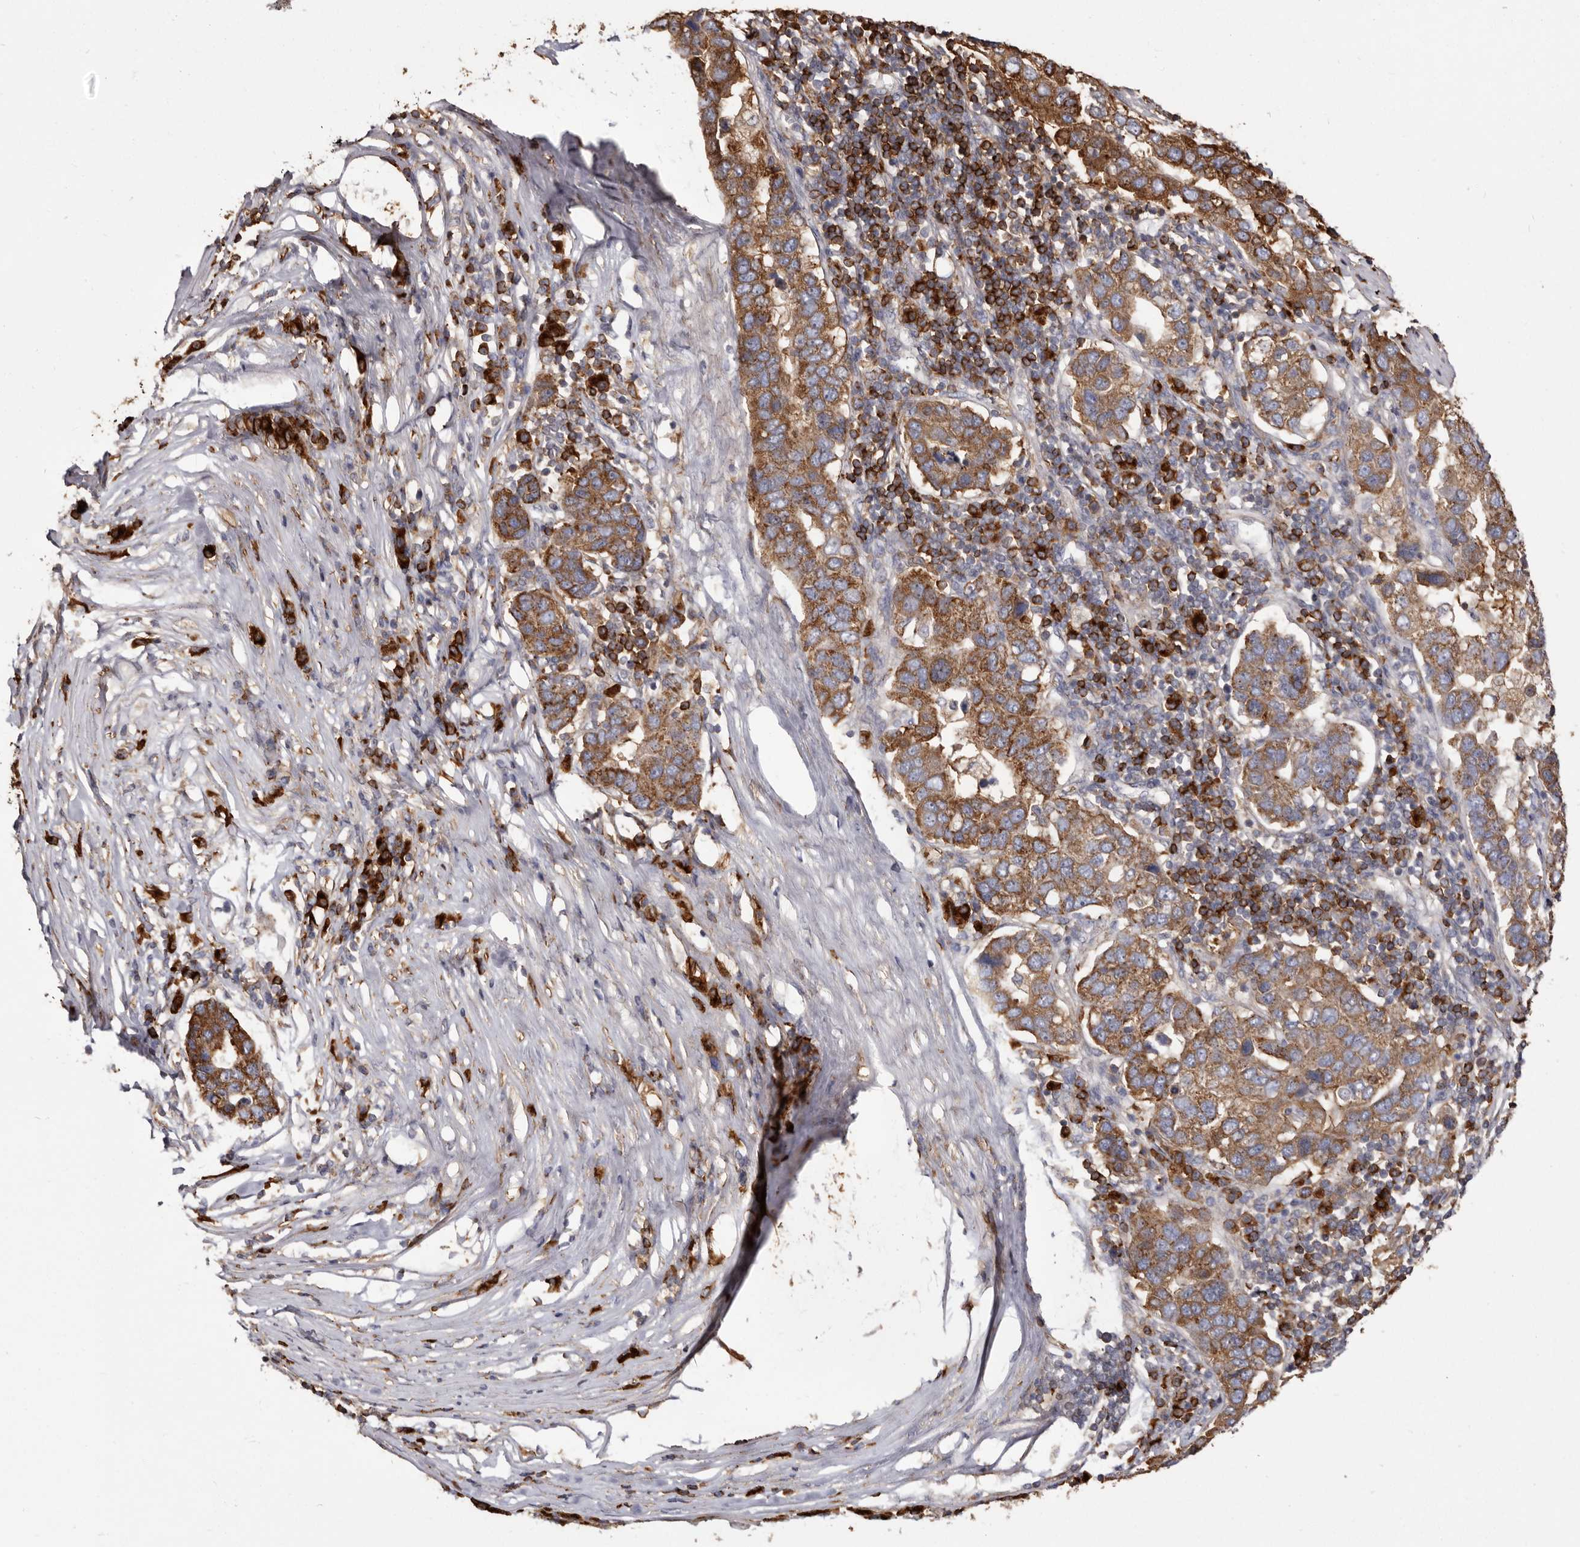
{"staining": {"intensity": "moderate", "quantity": ">75%", "location": "cytoplasmic/membranous"}, "tissue": "pancreatic cancer", "cell_type": "Tumor cells", "image_type": "cancer", "snomed": [{"axis": "morphology", "description": "Adenocarcinoma, NOS"}, {"axis": "topography", "description": "Pancreas"}], "caption": "Adenocarcinoma (pancreatic) stained with a brown dye shows moderate cytoplasmic/membranous positive positivity in about >75% of tumor cells.", "gene": "TPD52", "patient": {"sex": "female", "age": 61}}